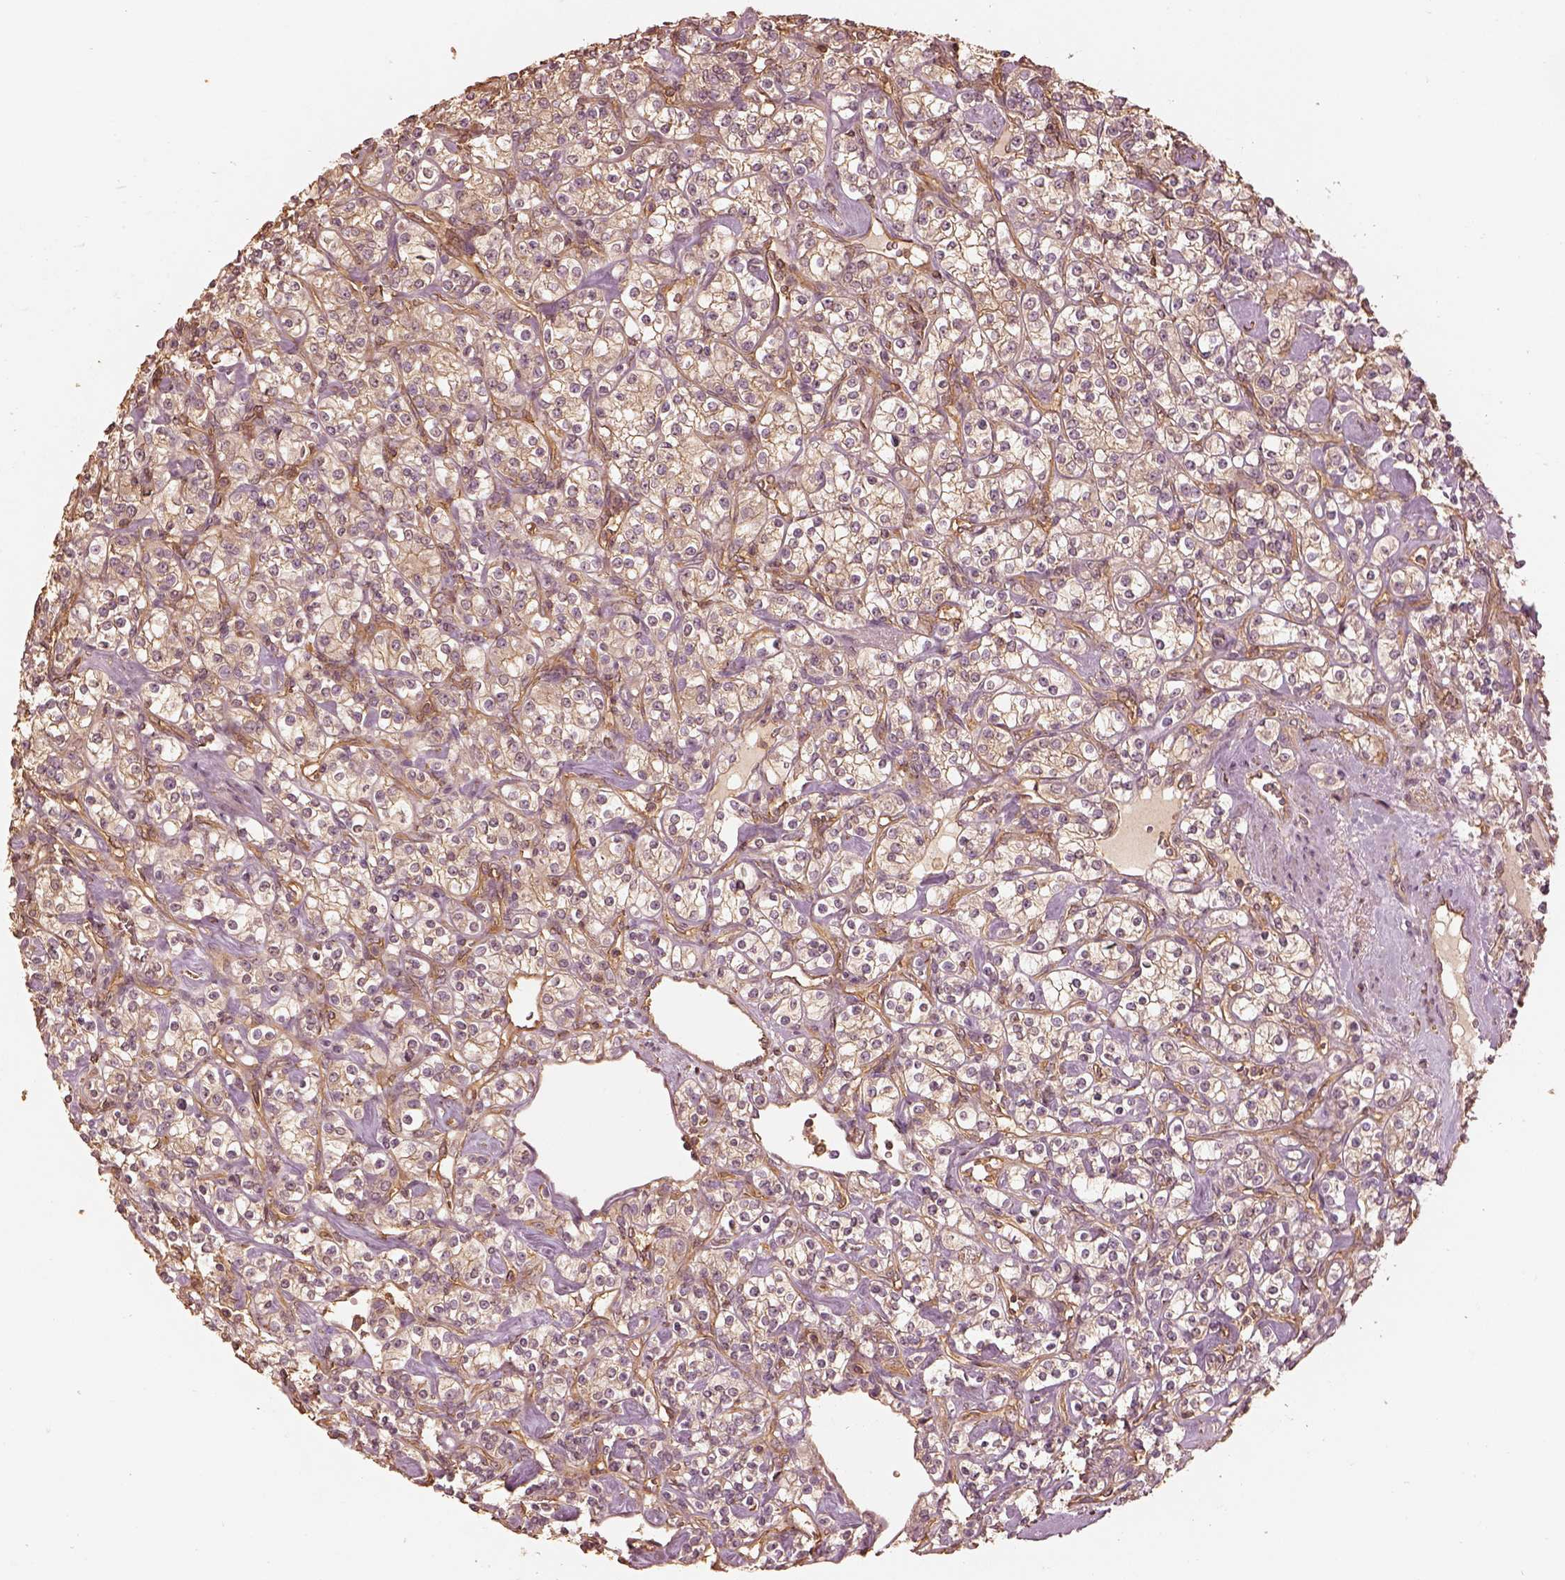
{"staining": {"intensity": "moderate", "quantity": ">75%", "location": "cytoplasmic/membranous"}, "tissue": "renal cancer", "cell_type": "Tumor cells", "image_type": "cancer", "snomed": [{"axis": "morphology", "description": "Adenocarcinoma, NOS"}, {"axis": "topography", "description": "Kidney"}], "caption": "Renal adenocarcinoma tissue shows moderate cytoplasmic/membranous positivity in approximately >75% of tumor cells", "gene": "WDR7", "patient": {"sex": "male", "age": 77}}